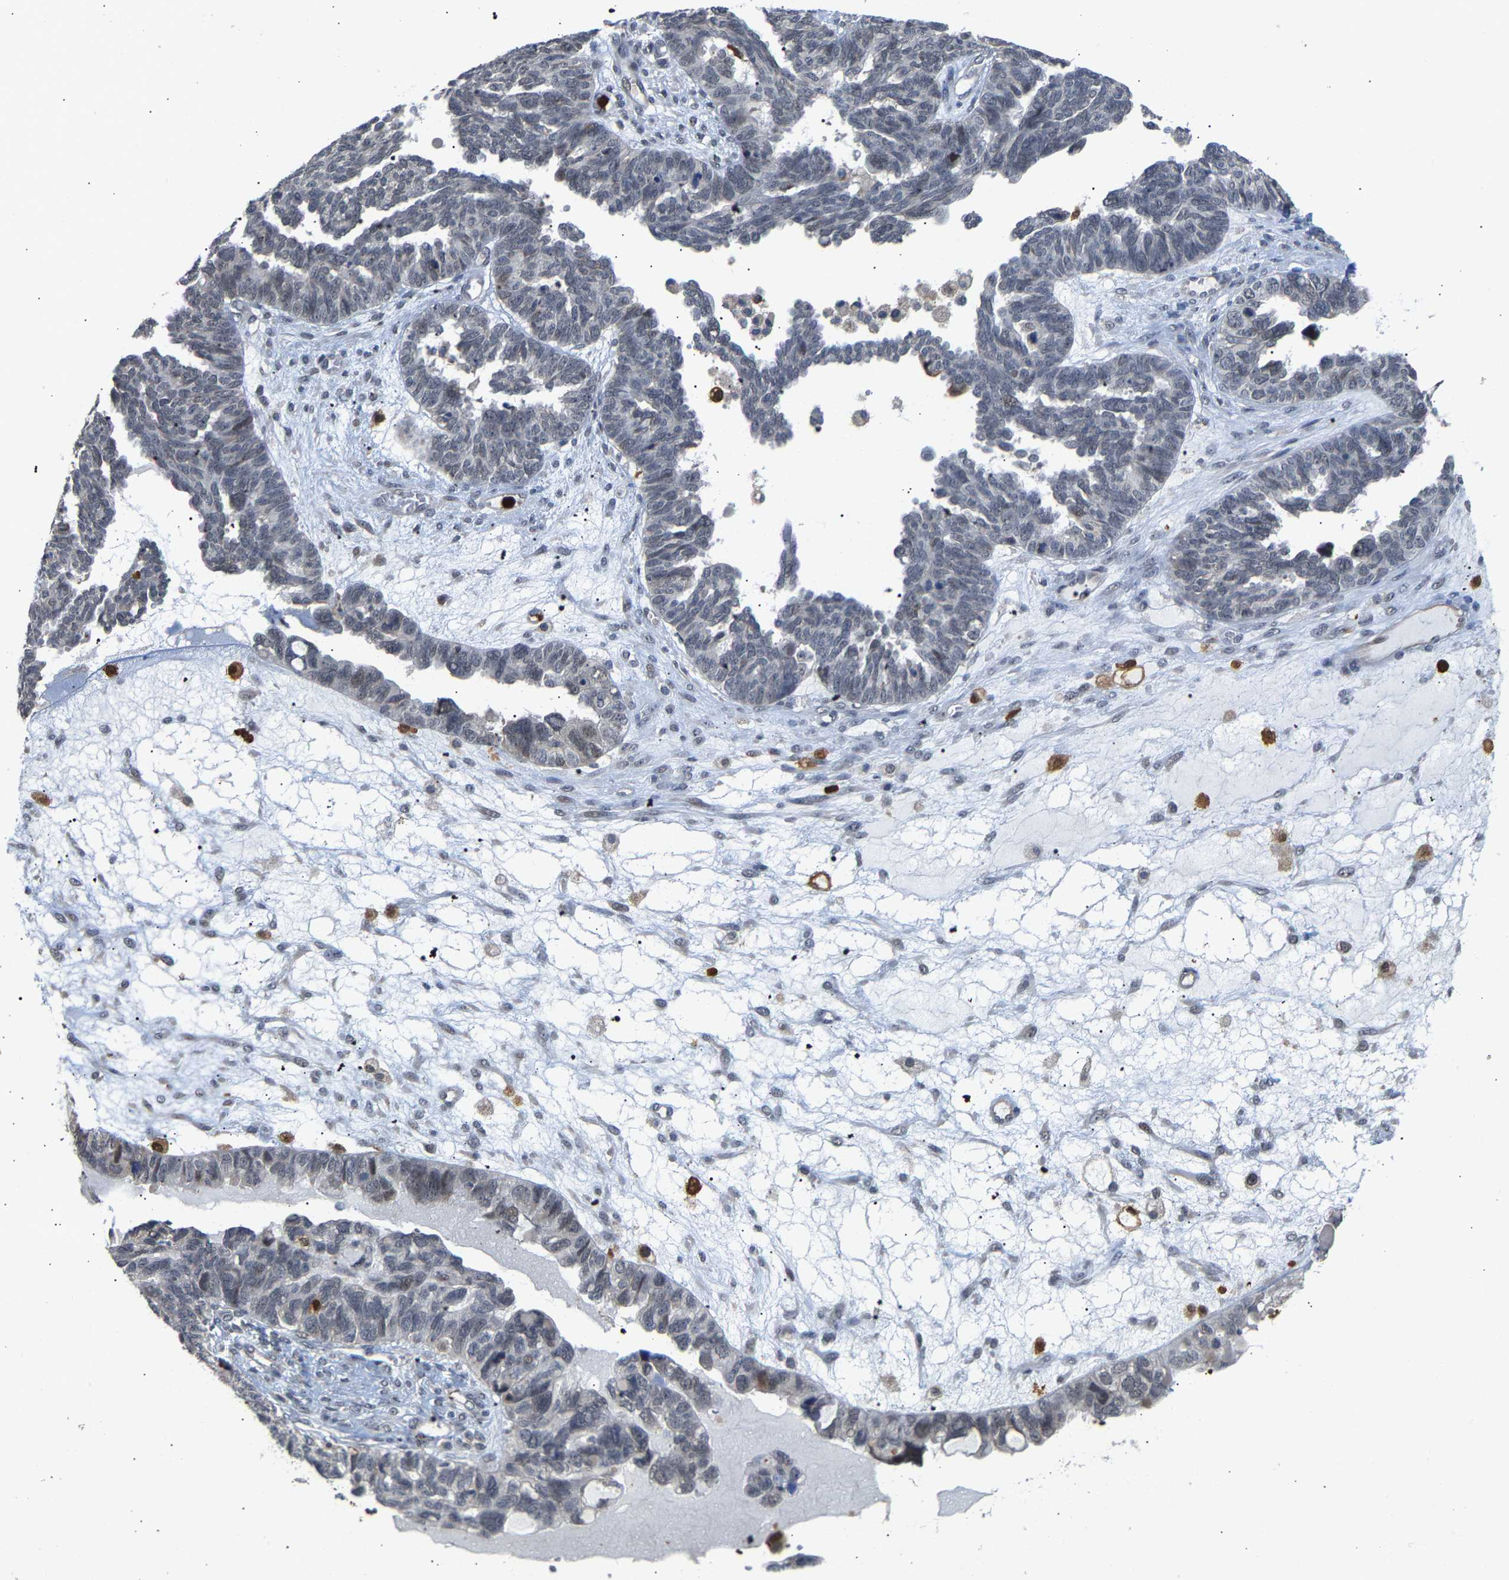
{"staining": {"intensity": "weak", "quantity": "<25%", "location": "nuclear"}, "tissue": "ovarian cancer", "cell_type": "Tumor cells", "image_type": "cancer", "snomed": [{"axis": "morphology", "description": "Cystadenocarcinoma, serous, NOS"}, {"axis": "topography", "description": "Ovary"}], "caption": "High power microscopy photomicrograph of an IHC photomicrograph of ovarian serous cystadenocarcinoma, revealing no significant expression in tumor cells.", "gene": "TDRD7", "patient": {"sex": "female", "age": 79}}